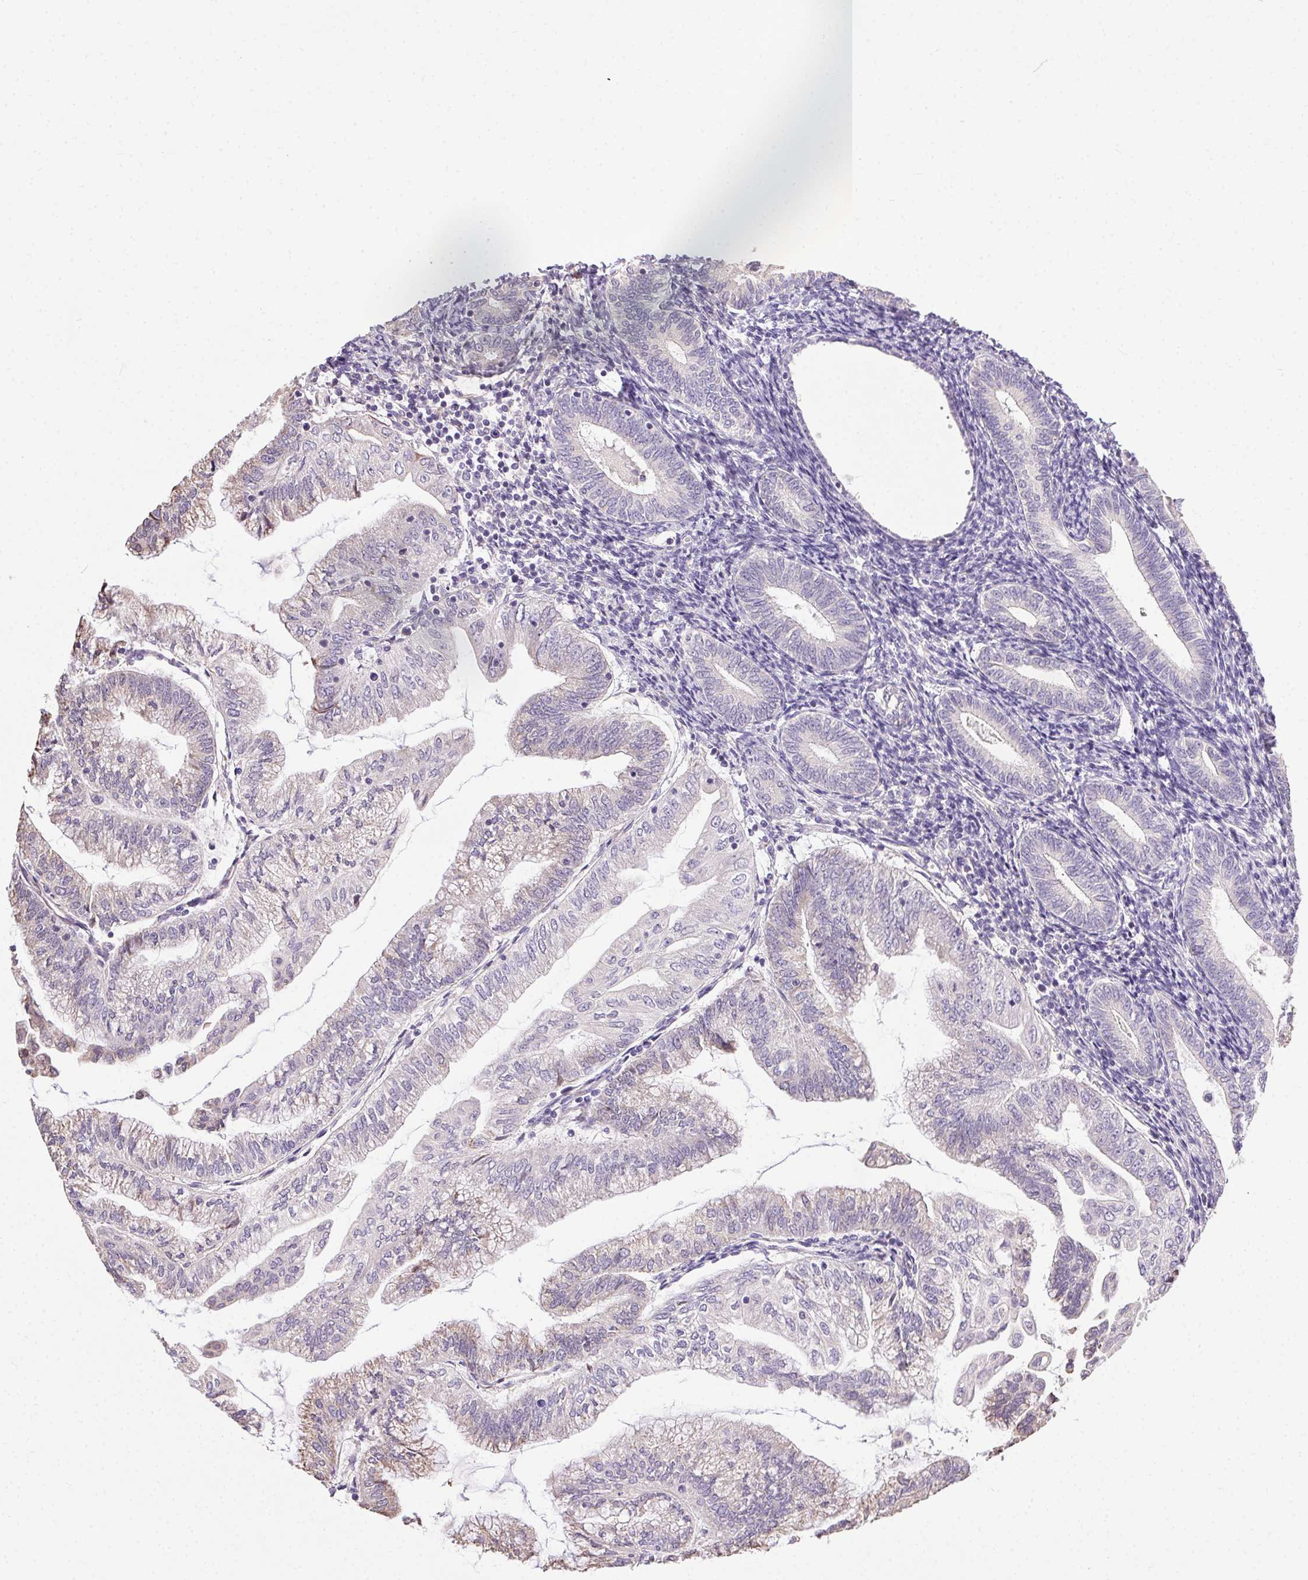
{"staining": {"intensity": "negative", "quantity": "none", "location": "none"}, "tissue": "endometrial cancer", "cell_type": "Tumor cells", "image_type": "cancer", "snomed": [{"axis": "morphology", "description": "Adenocarcinoma, NOS"}, {"axis": "topography", "description": "Endometrium"}], "caption": "The photomicrograph demonstrates no significant expression in tumor cells of adenocarcinoma (endometrial). (DAB (3,3'-diaminobenzidine) IHC, high magnification).", "gene": "SNX31", "patient": {"sex": "female", "age": 55}}